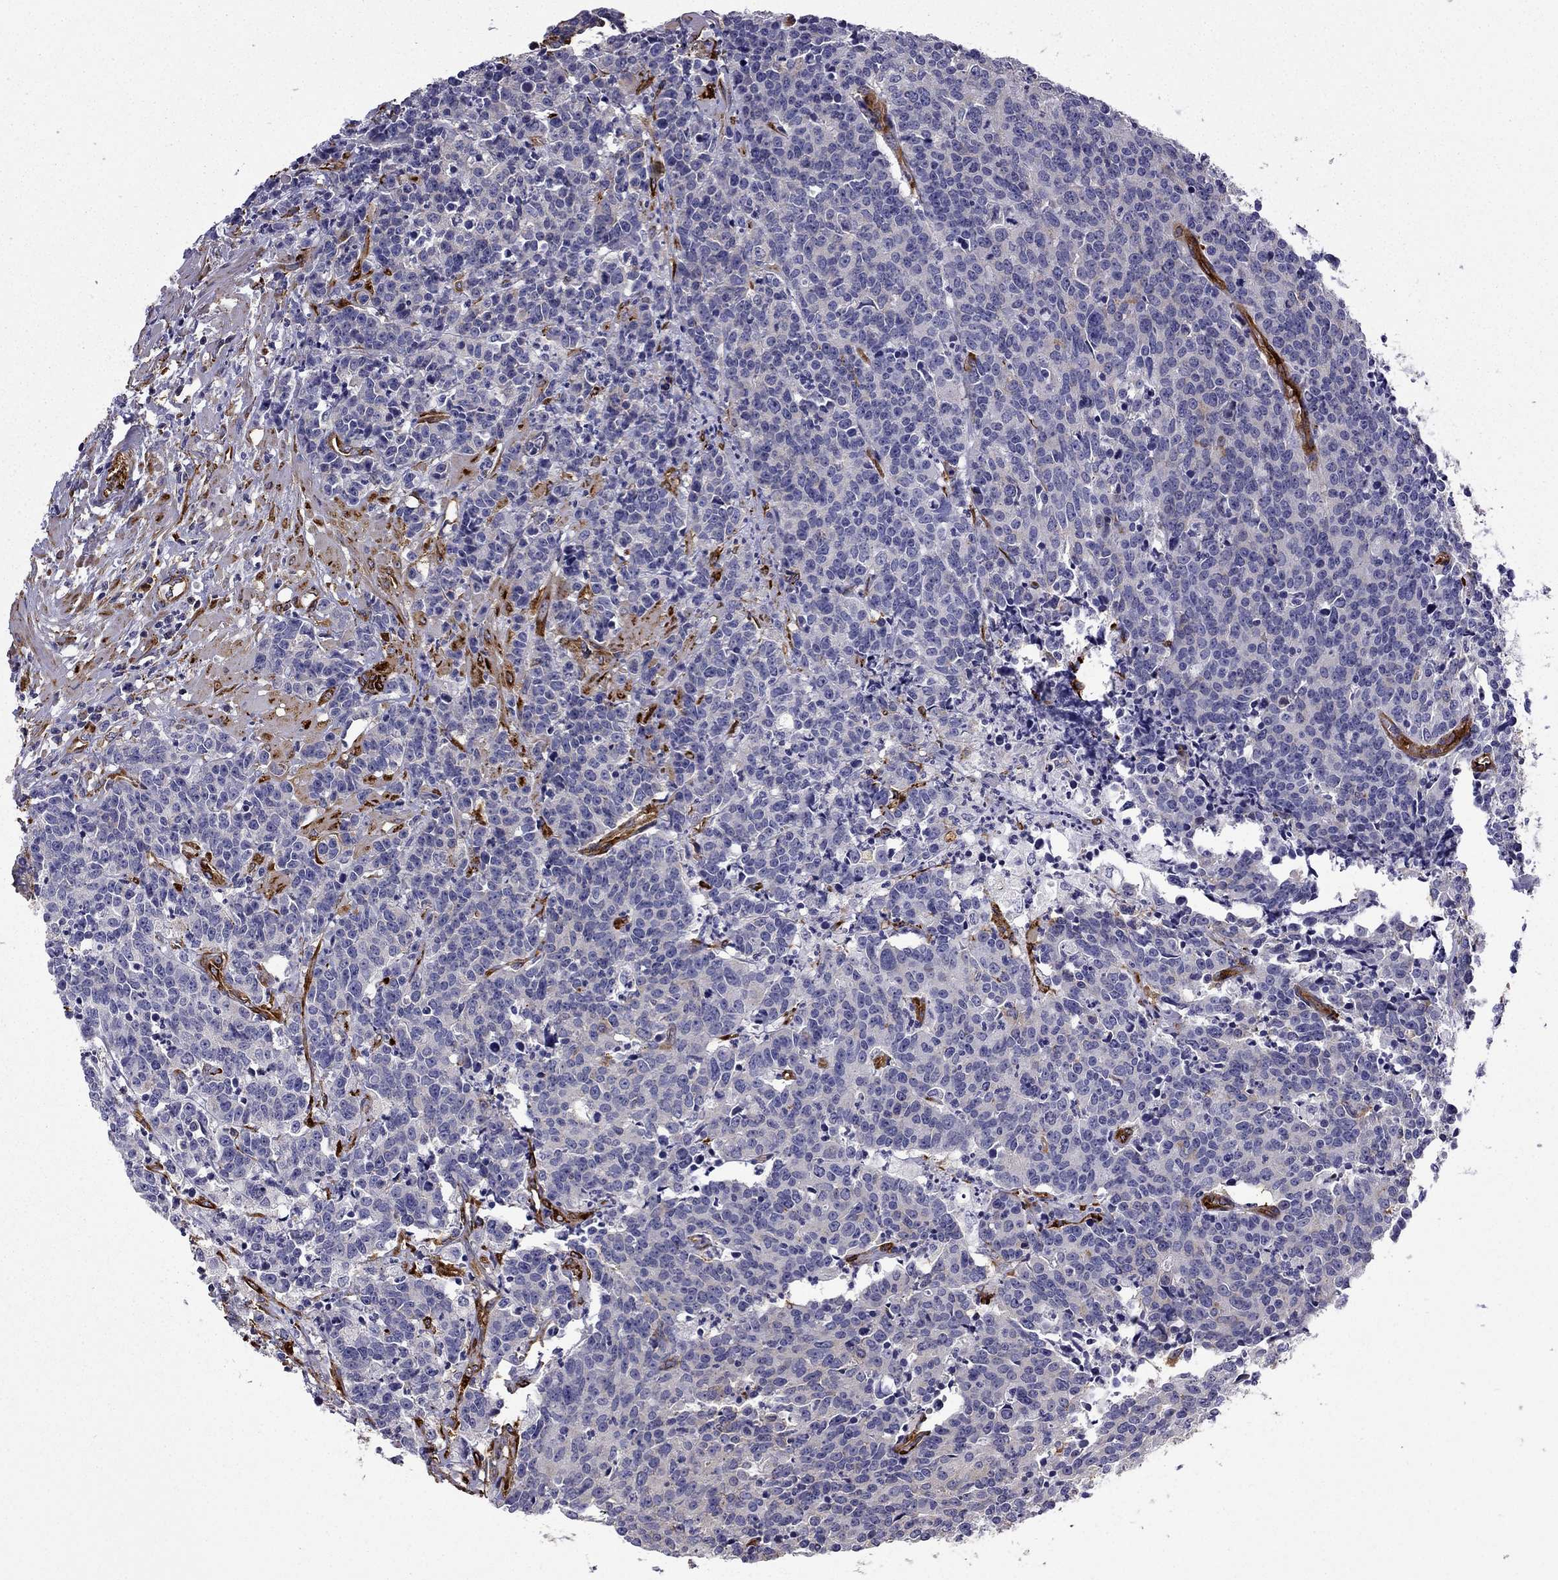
{"staining": {"intensity": "negative", "quantity": "none", "location": "none"}, "tissue": "prostate cancer", "cell_type": "Tumor cells", "image_type": "cancer", "snomed": [{"axis": "morphology", "description": "Adenocarcinoma, NOS"}, {"axis": "topography", "description": "Prostate"}], "caption": "There is no significant expression in tumor cells of prostate adenocarcinoma.", "gene": "MAP4", "patient": {"sex": "male", "age": 67}}